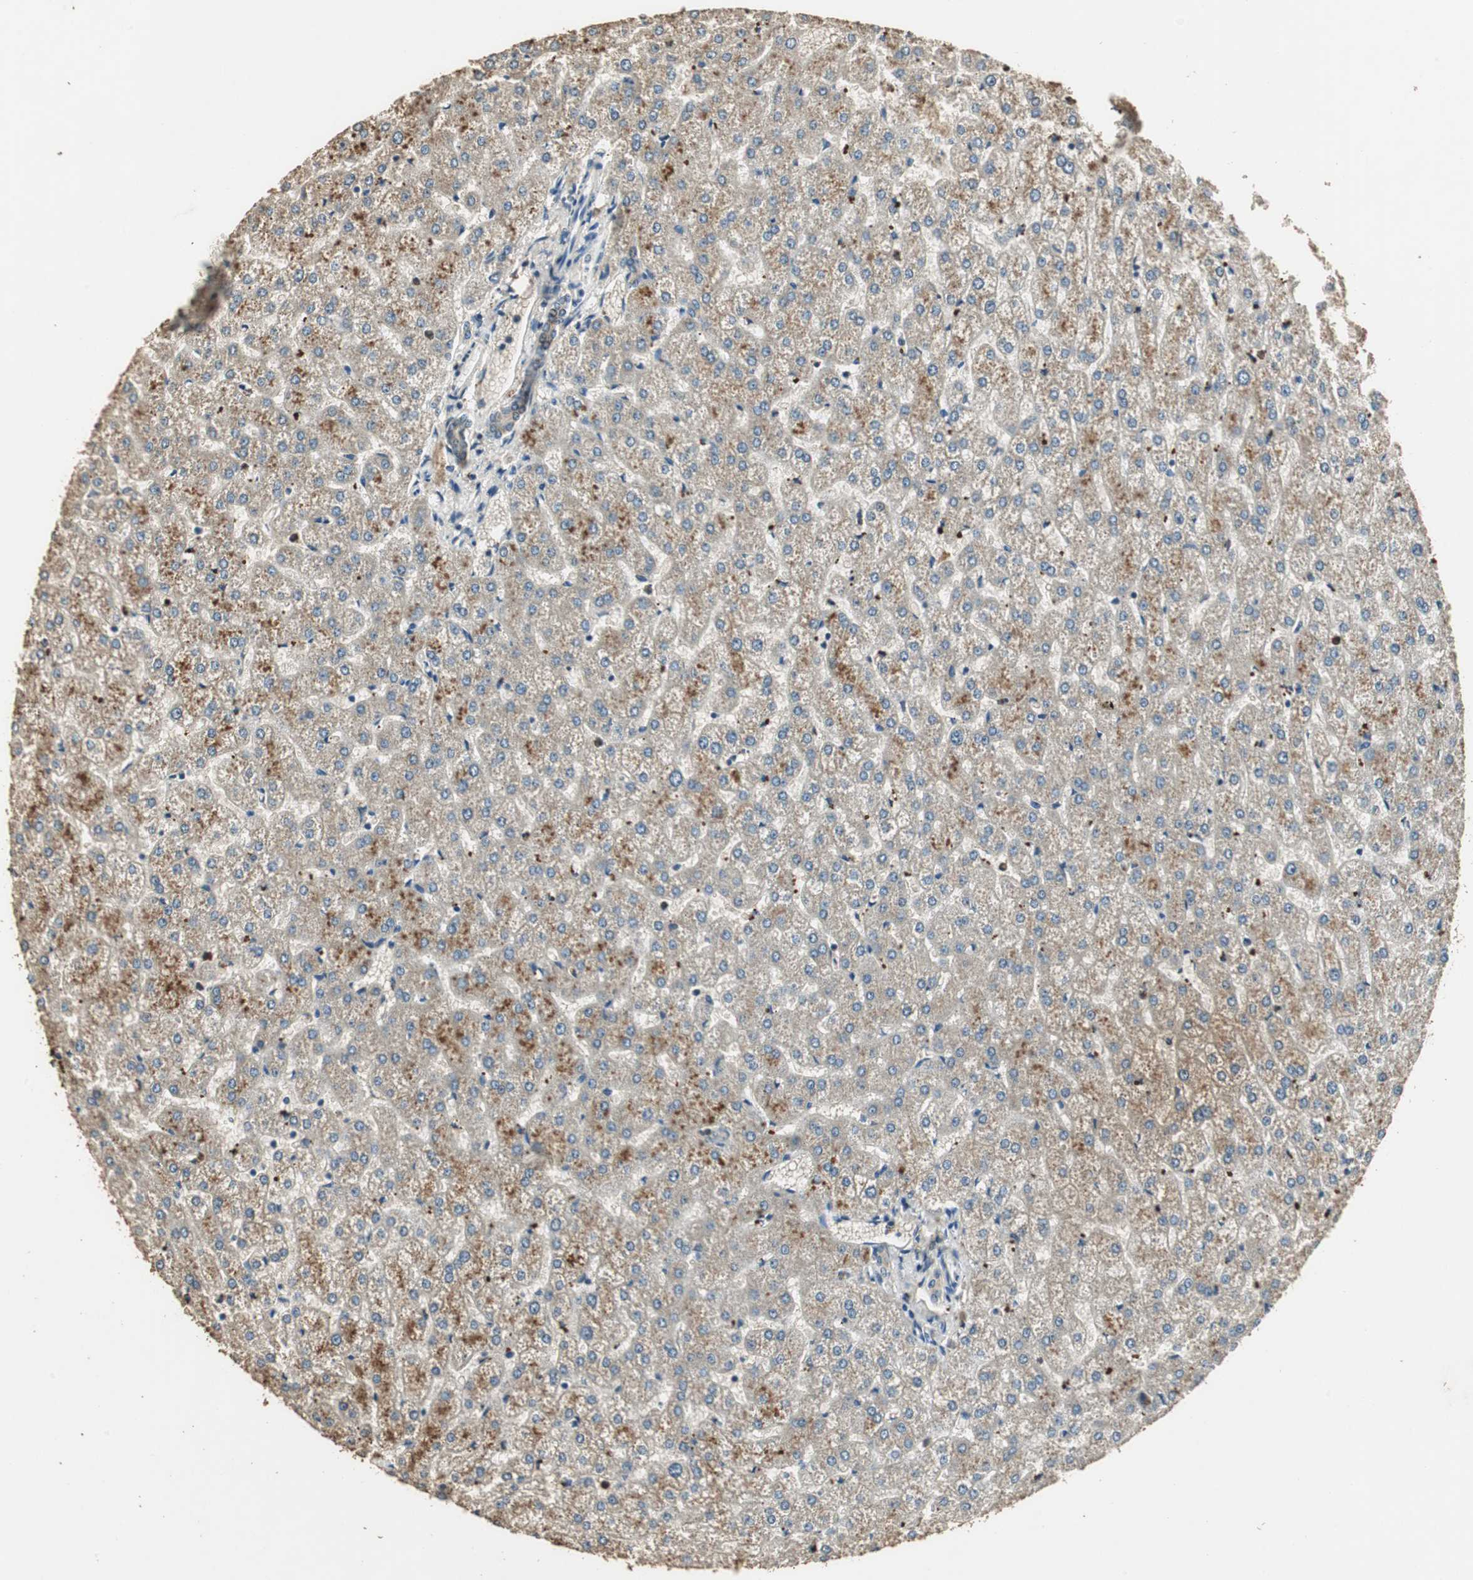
{"staining": {"intensity": "weak", "quantity": ">75%", "location": "cytoplasmic/membranous"}, "tissue": "liver", "cell_type": "Cholangiocytes", "image_type": "normal", "snomed": [{"axis": "morphology", "description": "Normal tissue, NOS"}, {"axis": "topography", "description": "Liver"}], "caption": "A histopathology image showing weak cytoplasmic/membranous expression in about >75% of cholangiocytes in benign liver, as visualized by brown immunohistochemical staining.", "gene": "TMPRSS4", "patient": {"sex": "female", "age": 32}}